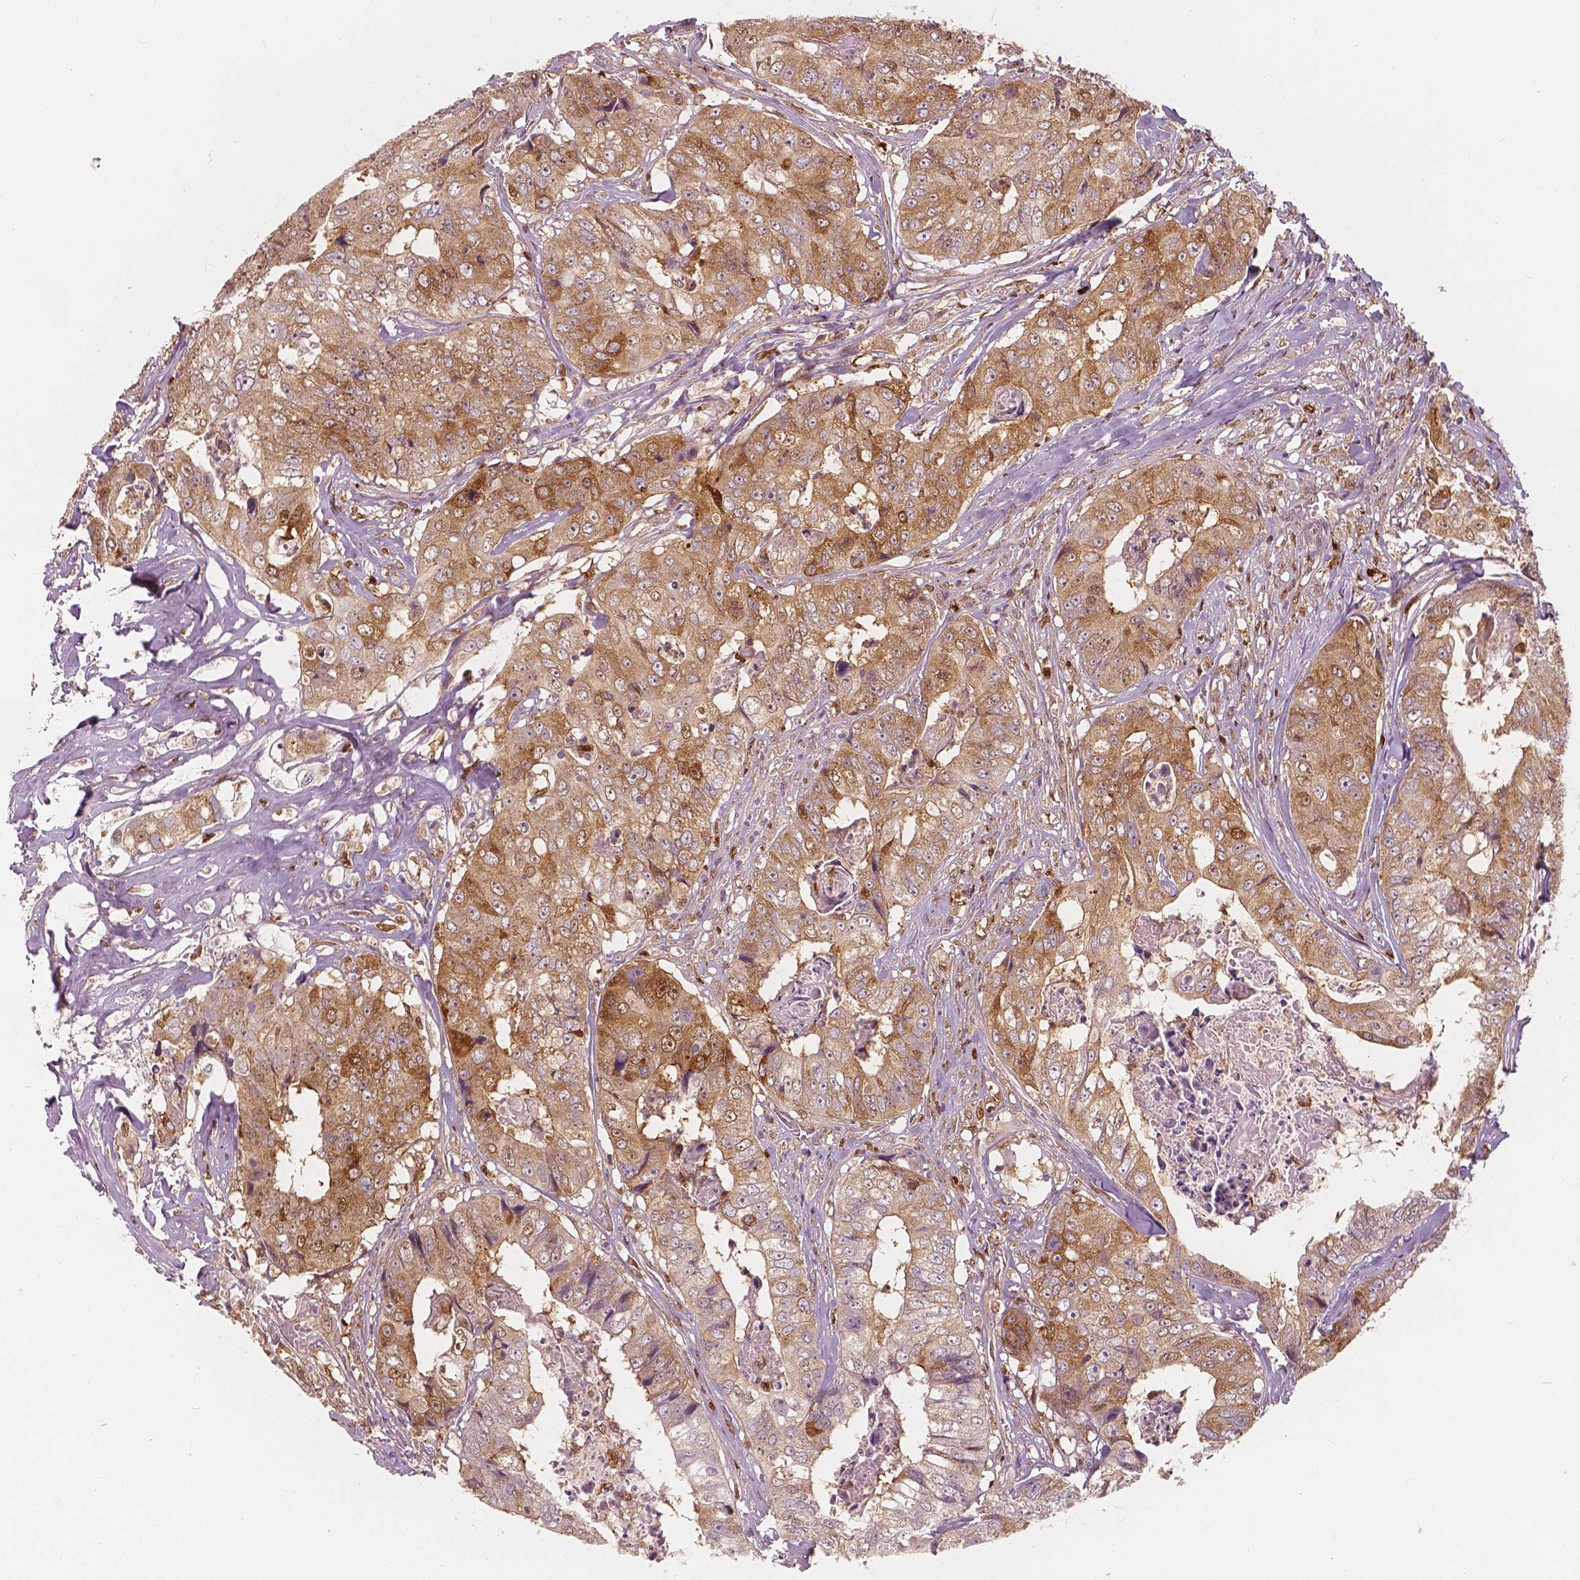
{"staining": {"intensity": "moderate", "quantity": ">75%", "location": "cytoplasmic/membranous,nuclear"}, "tissue": "colorectal cancer", "cell_type": "Tumor cells", "image_type": "cancer", "snomed": [{"axis": "morphology", "description": "Adenocarcinoma, NOS"}, {"axis": "topography", "description": "Rectum"}], "caption": "The histopathology image reveals a brown stain indicating the presence of a protein in the cytoplasmic/membranous and nuclear of tumor cells in colorectal cancer.", "gene": "SQSTM1", "patient": {"sex": "female", "age": 62}}